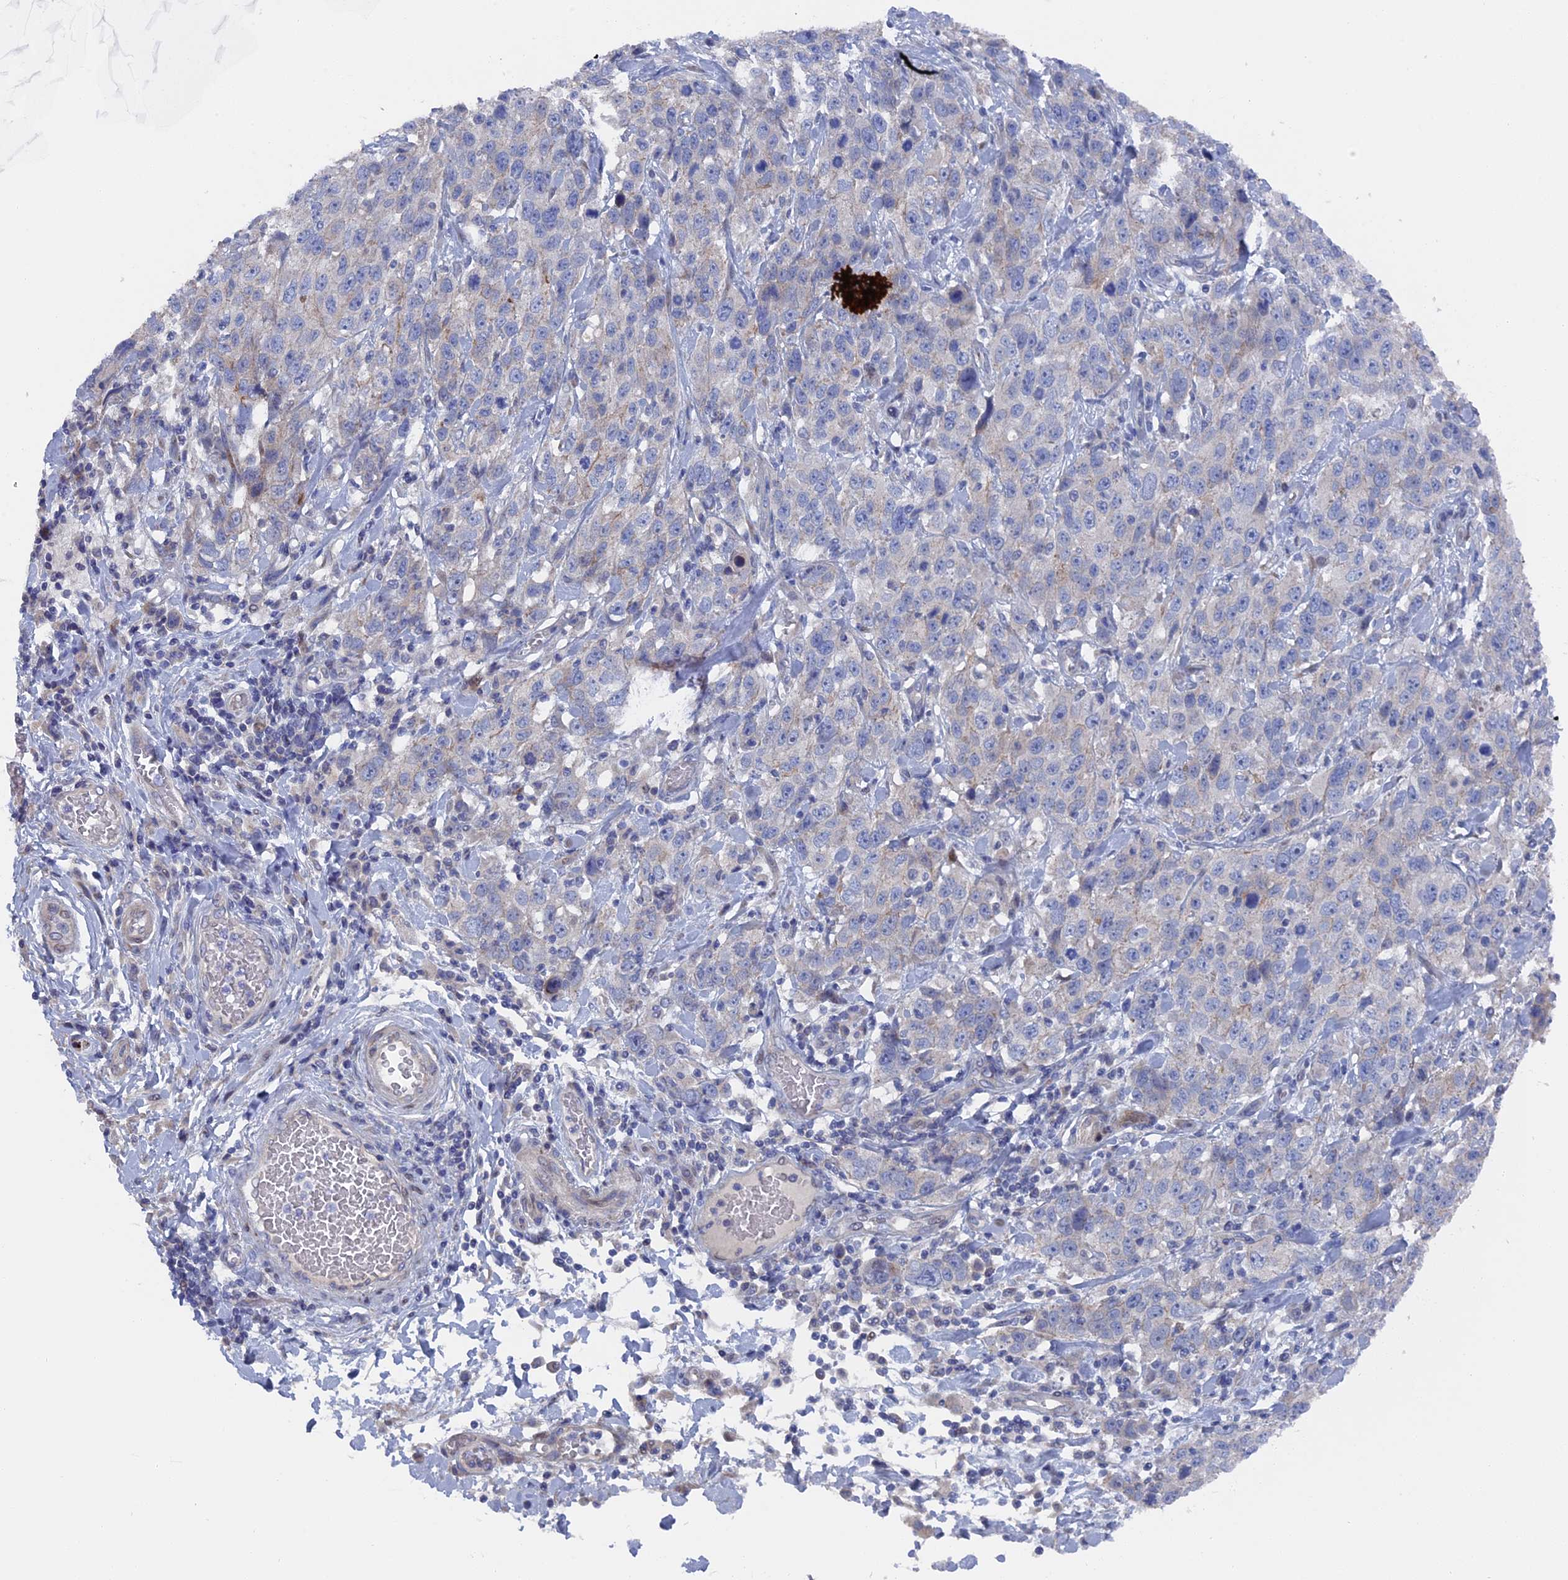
{"staining": {"intensity": "negative", "quantity": "none", "location": "none"}, "tissue": "stomach cancer", "cell_type": "Tumor cells", "image_type": "cancer", "snomed": [{"axis": "morphology", "description": "Normal tissue, NOS"}, {"axis": "morphology", "description": "Adenocarcinoma, NOS"}, {"axis": "topography", "description": "Lymph node"}, {"axis": "topography", "description": "Stomach"}], "caption": "The micrograph shows no significant expression in tumor cells of stomach adenocarcinoma.", "gene": "TMEM161A", "patient": {"sex": "male", "age": 48}}